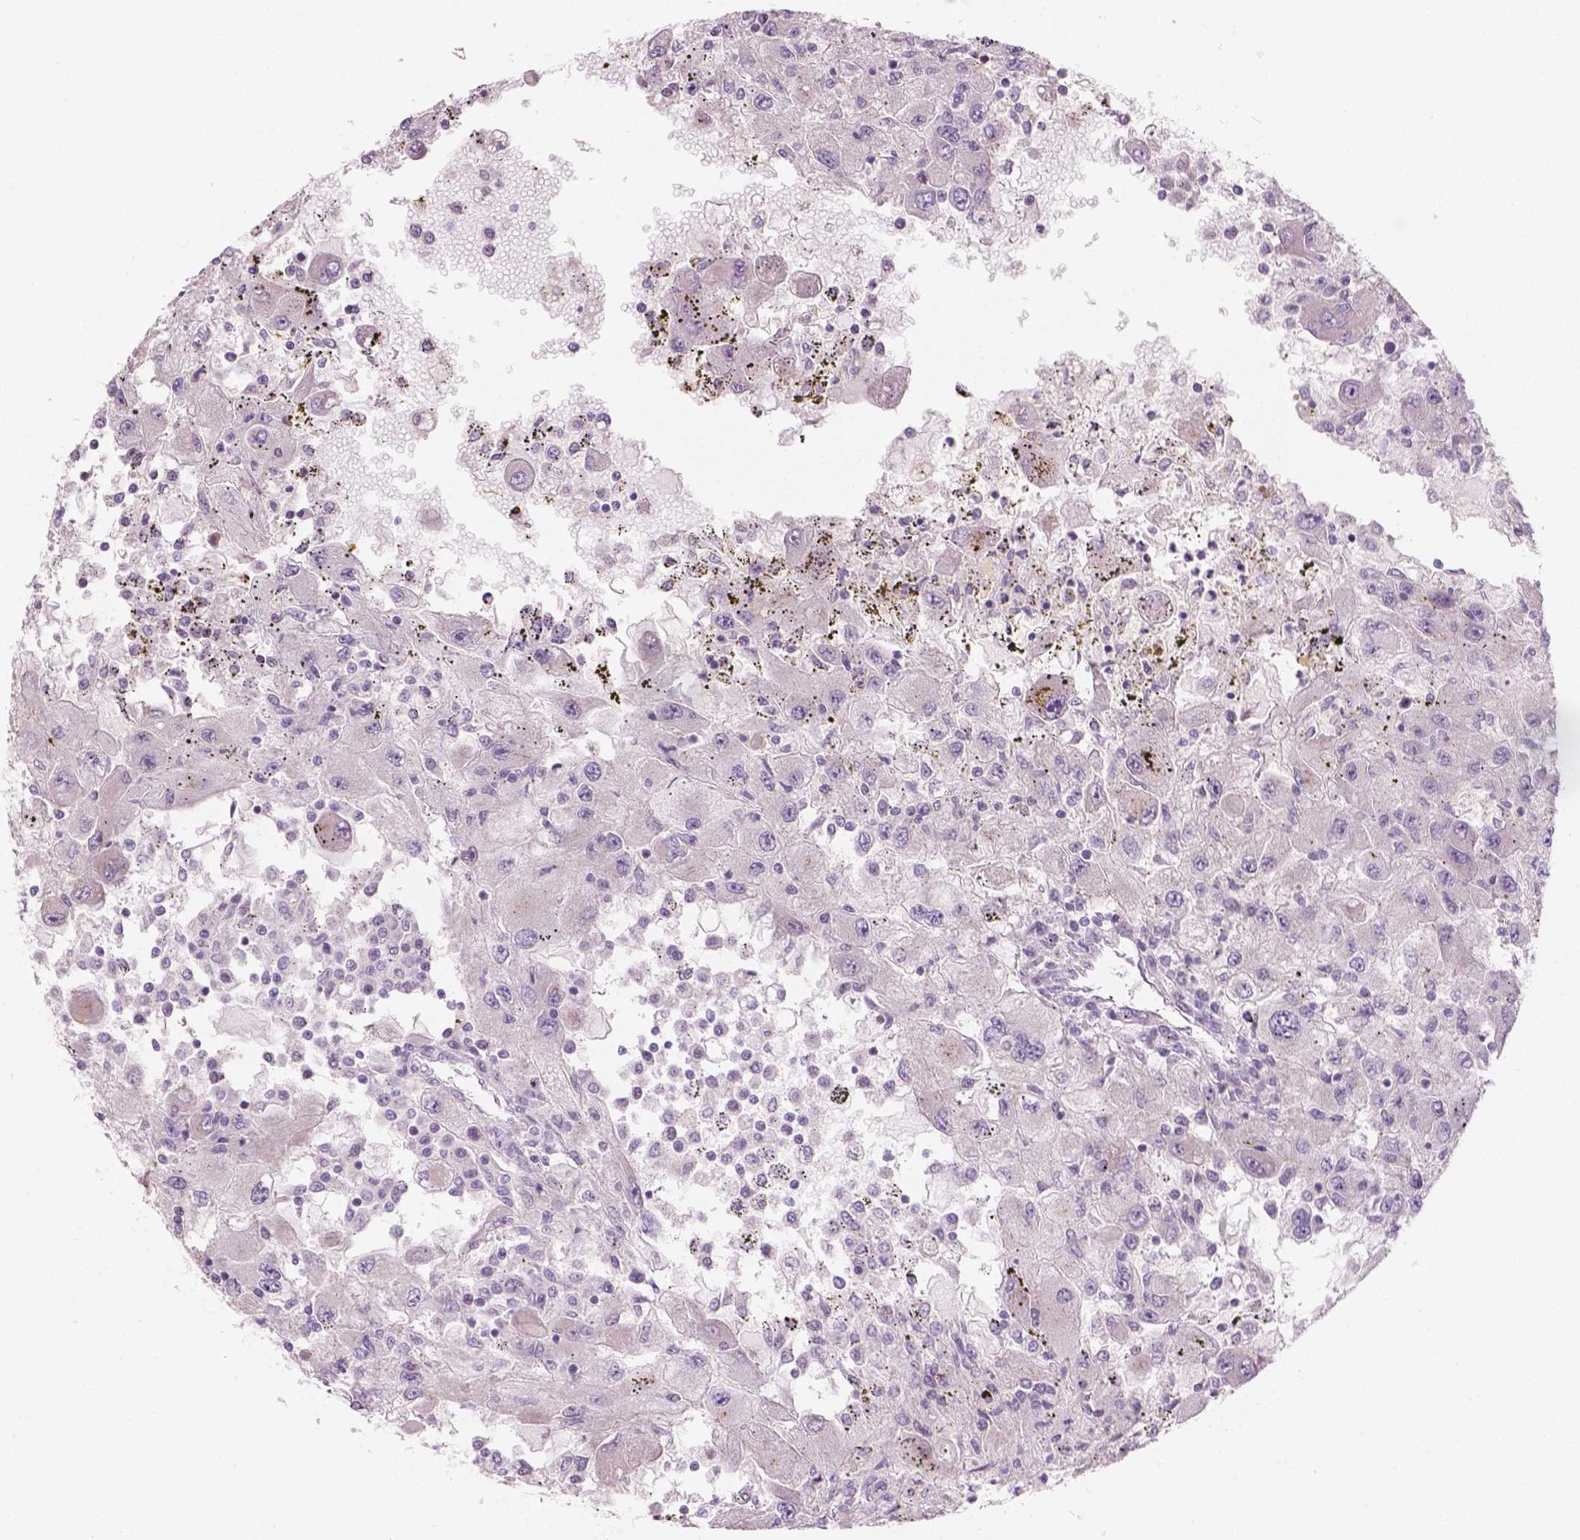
{"staining": {"intensity": "negative", "quantity": "none", "location": "none"}, "tissue": "renal cancer", "cell_type": "Tumor cells", "image_type": "cancer", "snomed": [{"axis": "morphology", "description": "Adenocarcinoma, NOS"}, {"axis": "topography", "description": "Kidney"}], "caption": "Immunohistochemistry (IHC) micrograph of neoplastic tissue: adenocarcinoma (renal) stained with DAB (3,3'-diaminobenzidine) reveals no significant protein expression in tumor cells.", "gene": "IFFO1", "patient": {"sex": "female", "age": 67}}